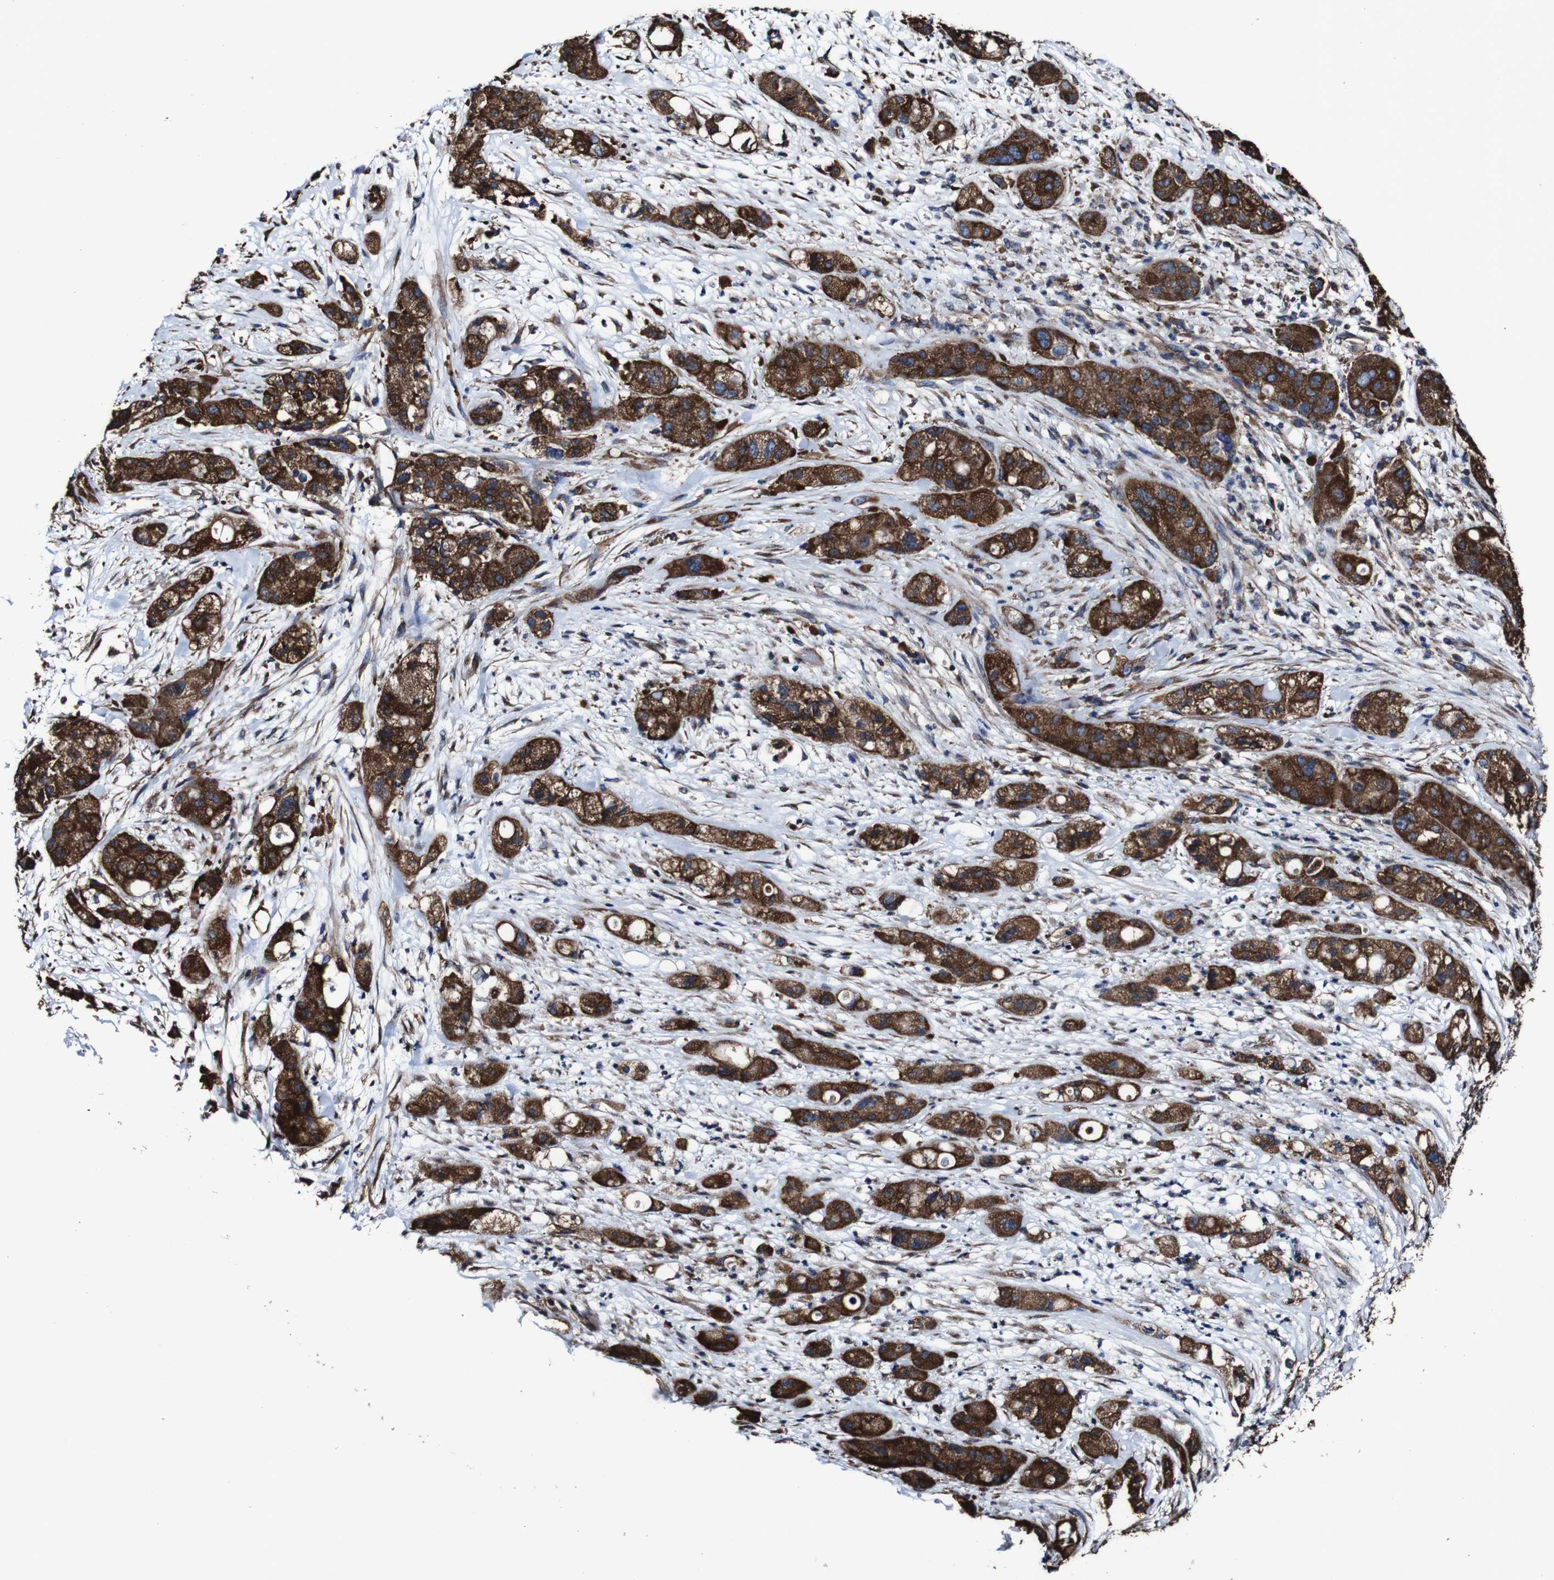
{"staining": {"intensity": "strong", "quantity": ">75%", "location": "cytoplasmic/membranous"}, "tissue": "pancreatic cancer", "cell_type": "Tumor cells", "image_type": "cancer", "snomed": [{"axis": "morphology", "description": "Adenocarcinoma, NOS"}, {"axis": "topography", "description": "Pancreas"}], "caption": "Immunohistochemistry (IHC) histopathology image of human pancreatic cancer (adenocarcinoma) stained for a protein (brown), which exhibits high levels of strong cytoplasmic/membranous expression in about >75% of tumor cells.", "gene": "CSF1R", "patient": {"sex": "female", "age": 78}}